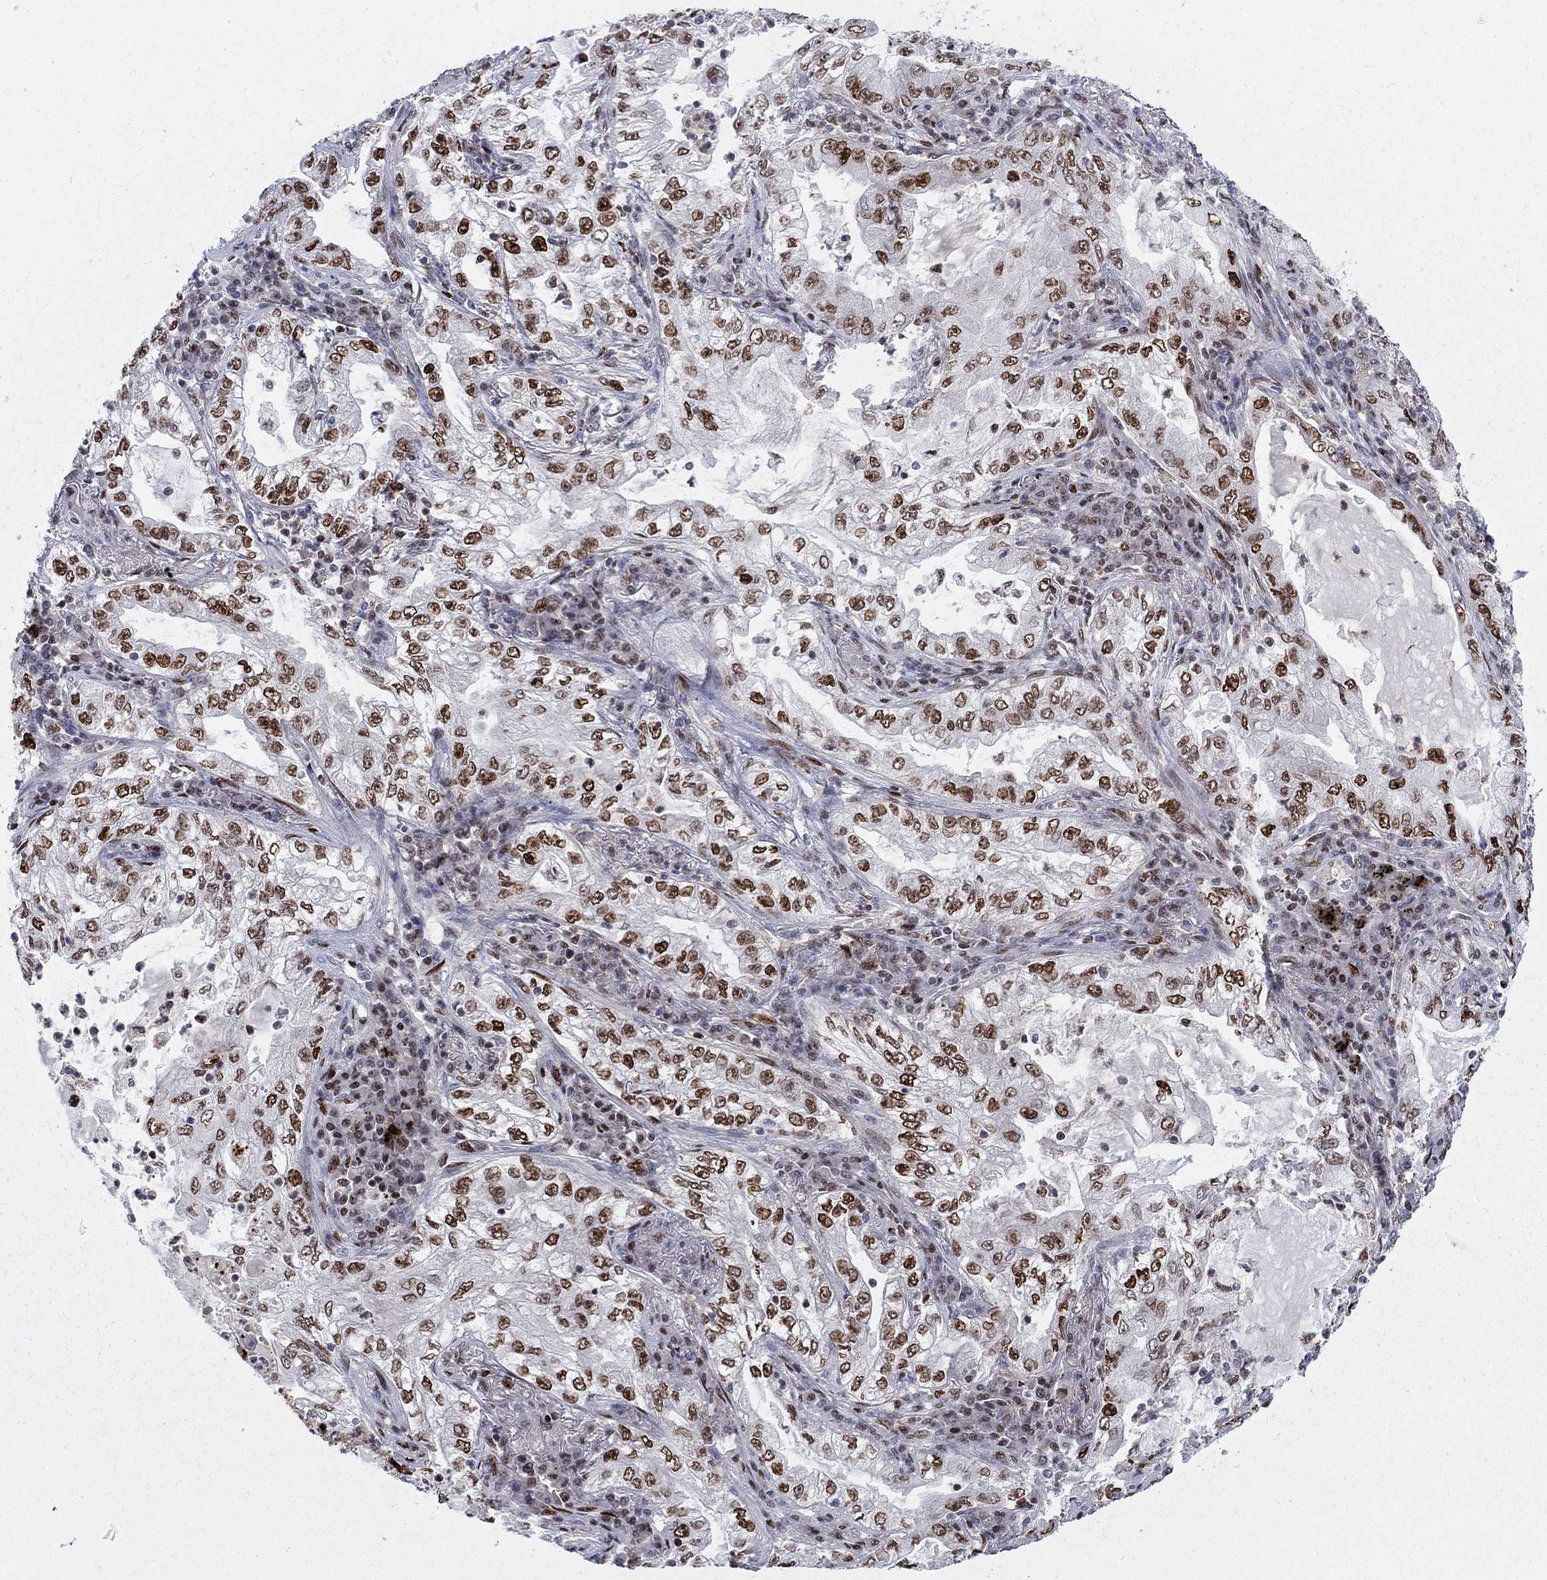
{"staining": {"intensity": "strong", "quantity": ">75%", "location": "nuclear"}, "tissue": "lung cancer", "cell_type": "Tumor cells", "image_type": "cancer", "snomed": [{"axis": "morphology", "description": "Adenocarcinoma, NOS"}, {"axis": "topography", "description": "Lung"}], "caption": "Human adenocarcinoma (lung) stained for a protein (brown) demonstrates strong nuclear positive positivity in about >75% of tumor cells.", "gene": "ZNHIT3", "patient": {"sex": "female", "age": 73}}